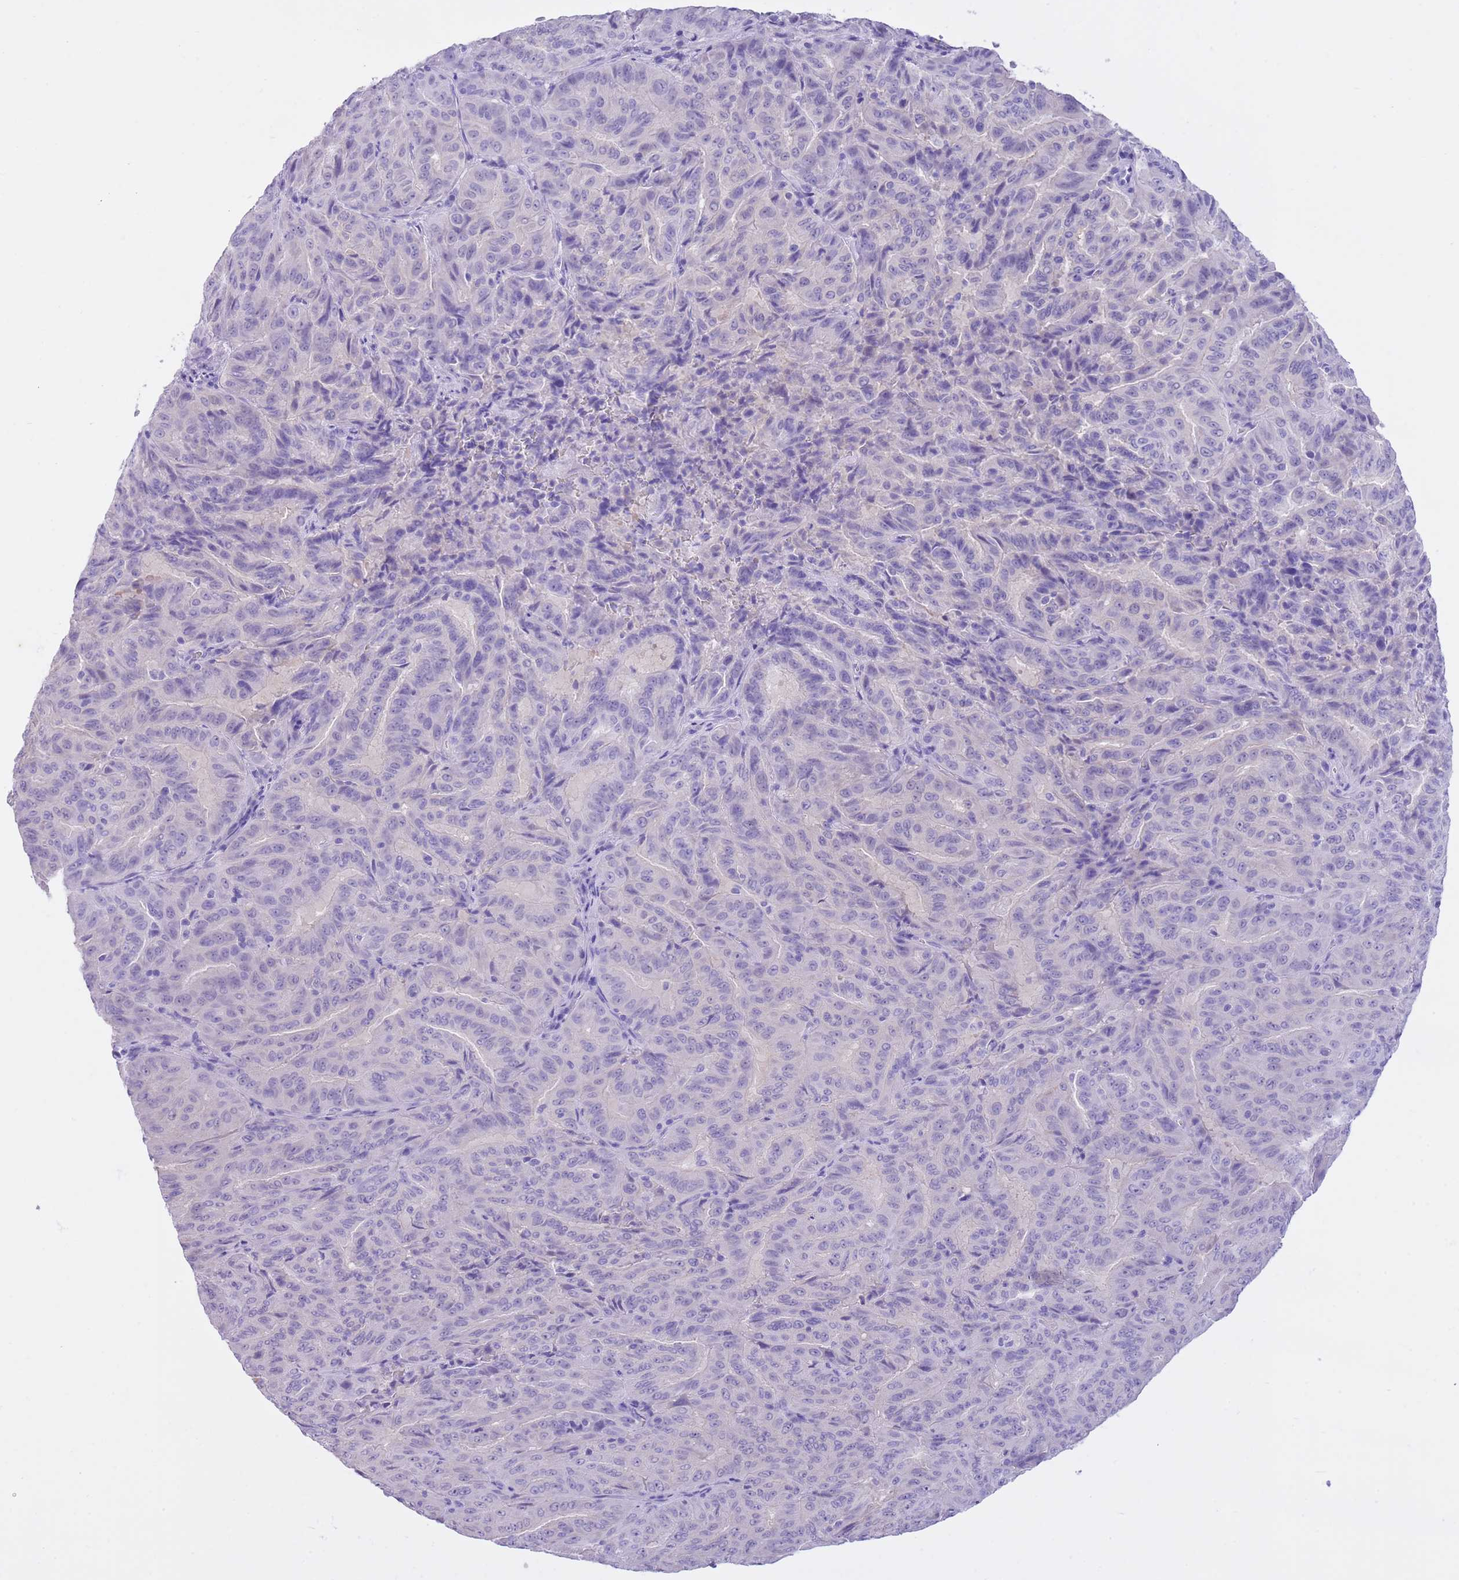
{"staining": {"intensity": "negative", "quantity": "none", "location": "none"}, "tissue": "pancreatic cancer", "cell_type": "Tumor cells", "image_type": "cancer", "snomed": [{"axis": "morphology", "description": "Adenocarcinoma, NOS"}, {"axis": "topography", "description": "Pancreas"}], "caption": "Tumor cells are negative for brown protein staining in pancreatic cancer (adenocarcinoma).", "gene": "TMEM185B", "patient": {"sex": "male", "age": 63}}